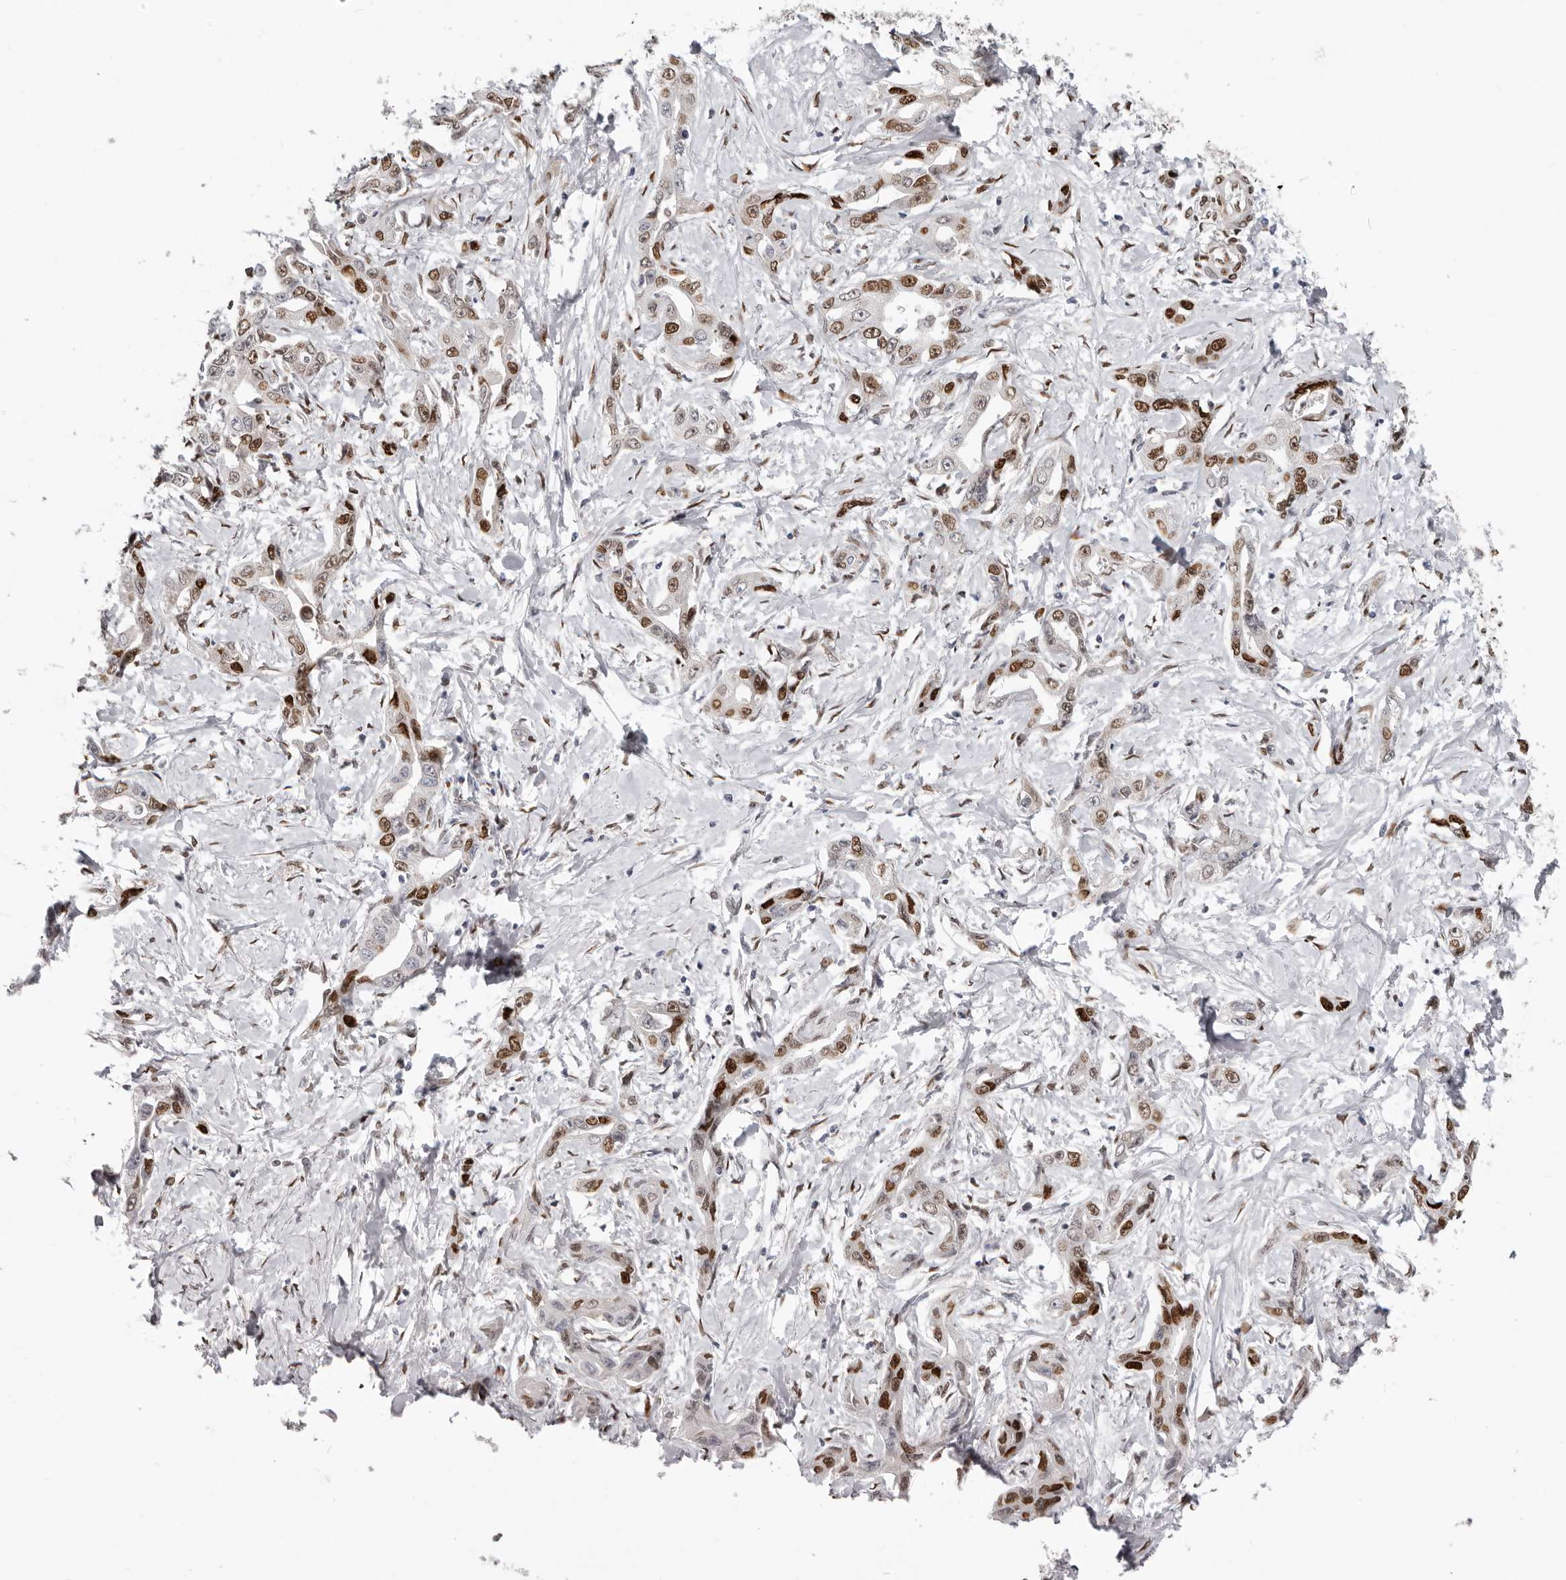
{"staining": {"intensity": "strong", "quantity": "25%-75%", "location": "nuclear"}, "tissue": "liver cancer", "cell_type": "Tumor cells", "image_type": "cancer", "snomed": [{"axis": "morphology", "description": "Cholangiocarcinoma"}, {"axis": "topography", "description": "Liver"}], "caption": "Immunohistochemical staining of liver cholangiocarcinoma shows high levels of strong nuclear staining in approximately 25%-75% of tumor cells. (DAB IHC with brightfield microscopy, high magnification).", "gene": "SRP19", "patient": {"sex": "male", "age": 59}}